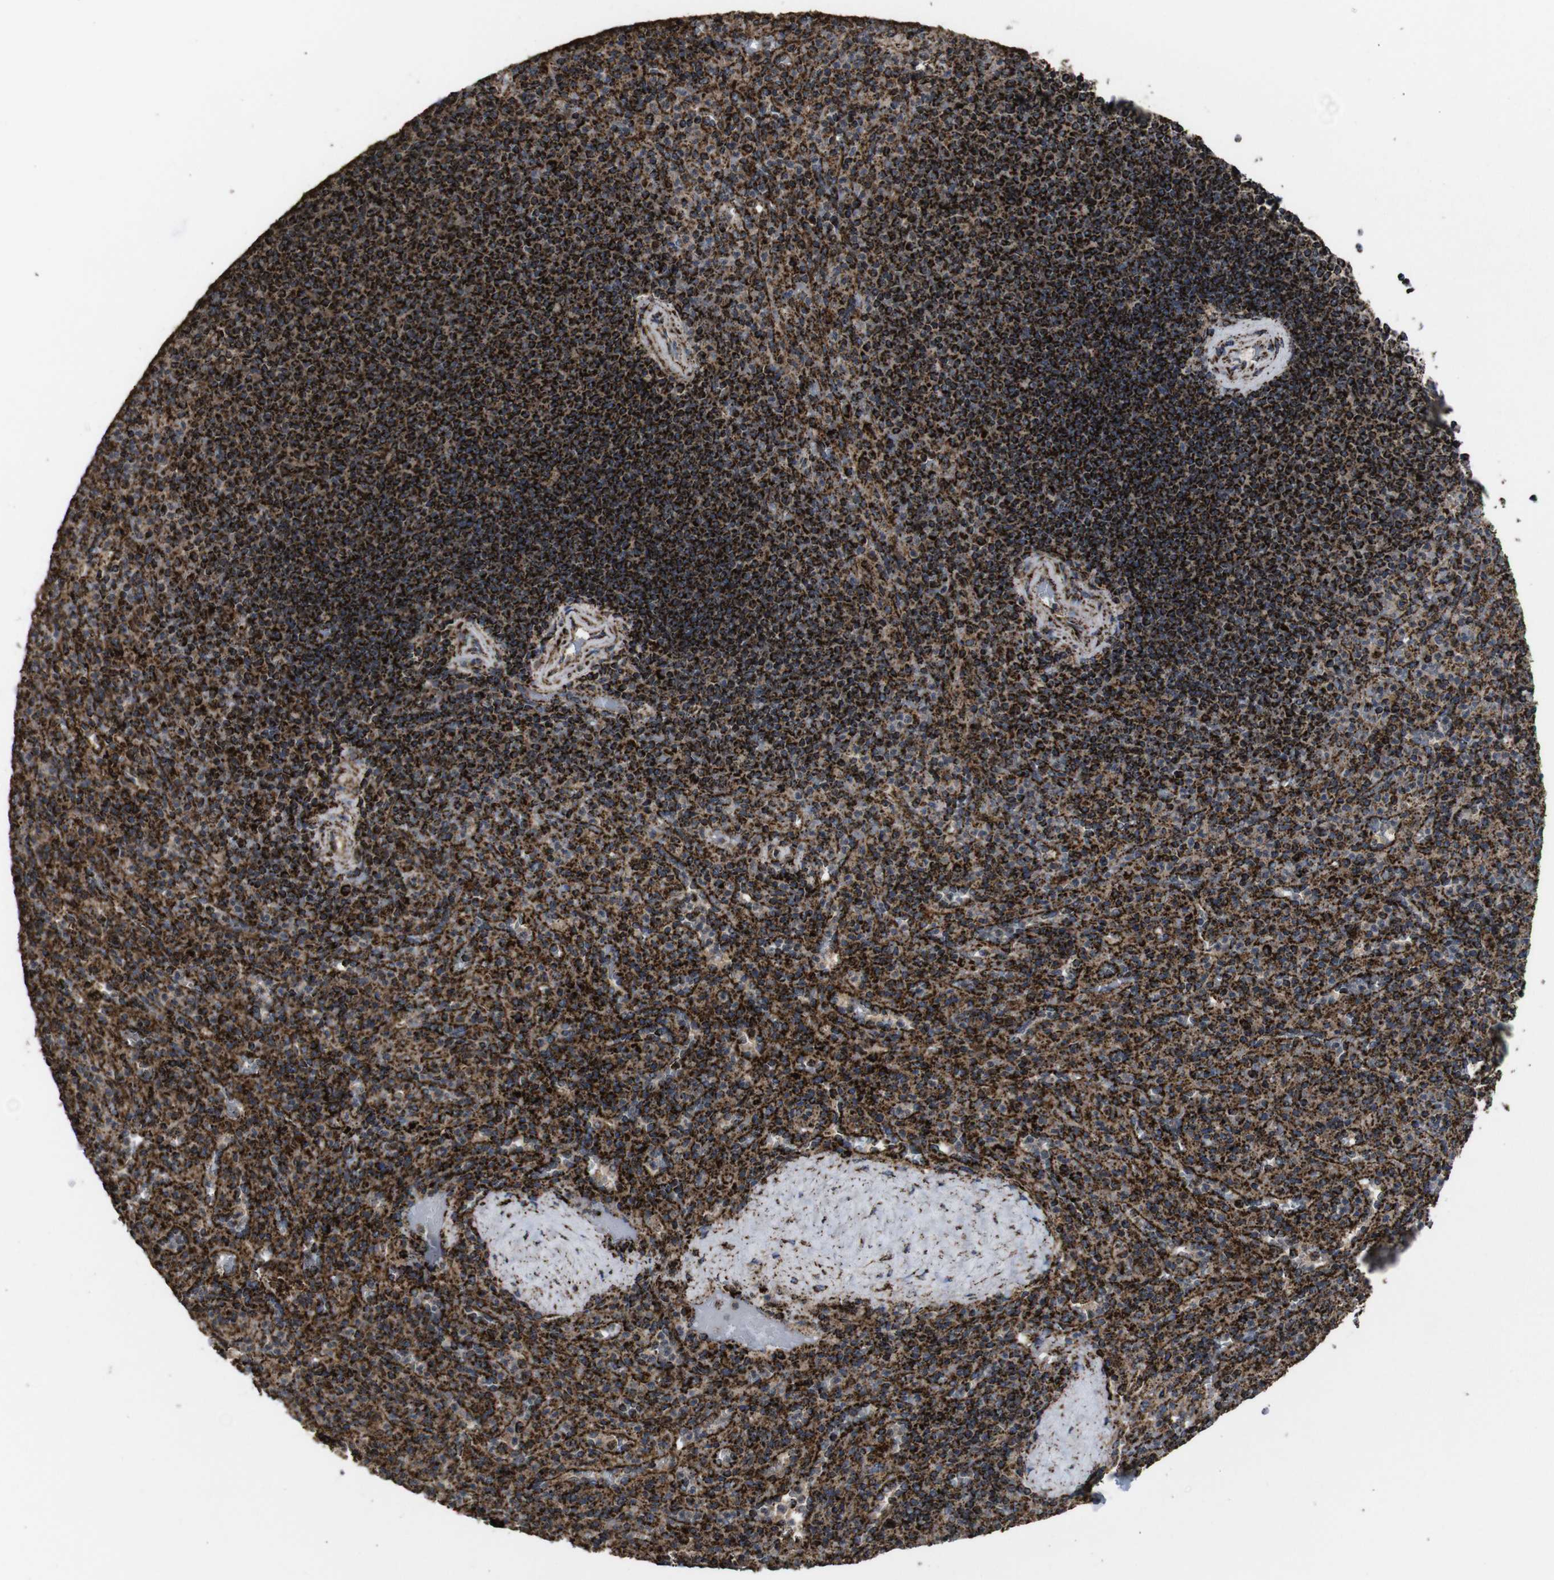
{"staining": {"intensity": "strong", "quantity": ">75%", "location": "cytoplasmic/membranous"}, "tissue": "spleen", "cell_type": "Cells in red pulp", "image_type": "normal", "snomed": [{"axis": "morphology", "description": "Normal tissue, NOS"}, {"axis": "topography", "description": "Spleen"}], "caption": "Cells in red pulp demonstrate strong cytoplasmic/membranous positivity in about >75% of cells in benign spleen.", "gene": "ATP5F1A", "patient": {"sex": "male", "age": 36}}